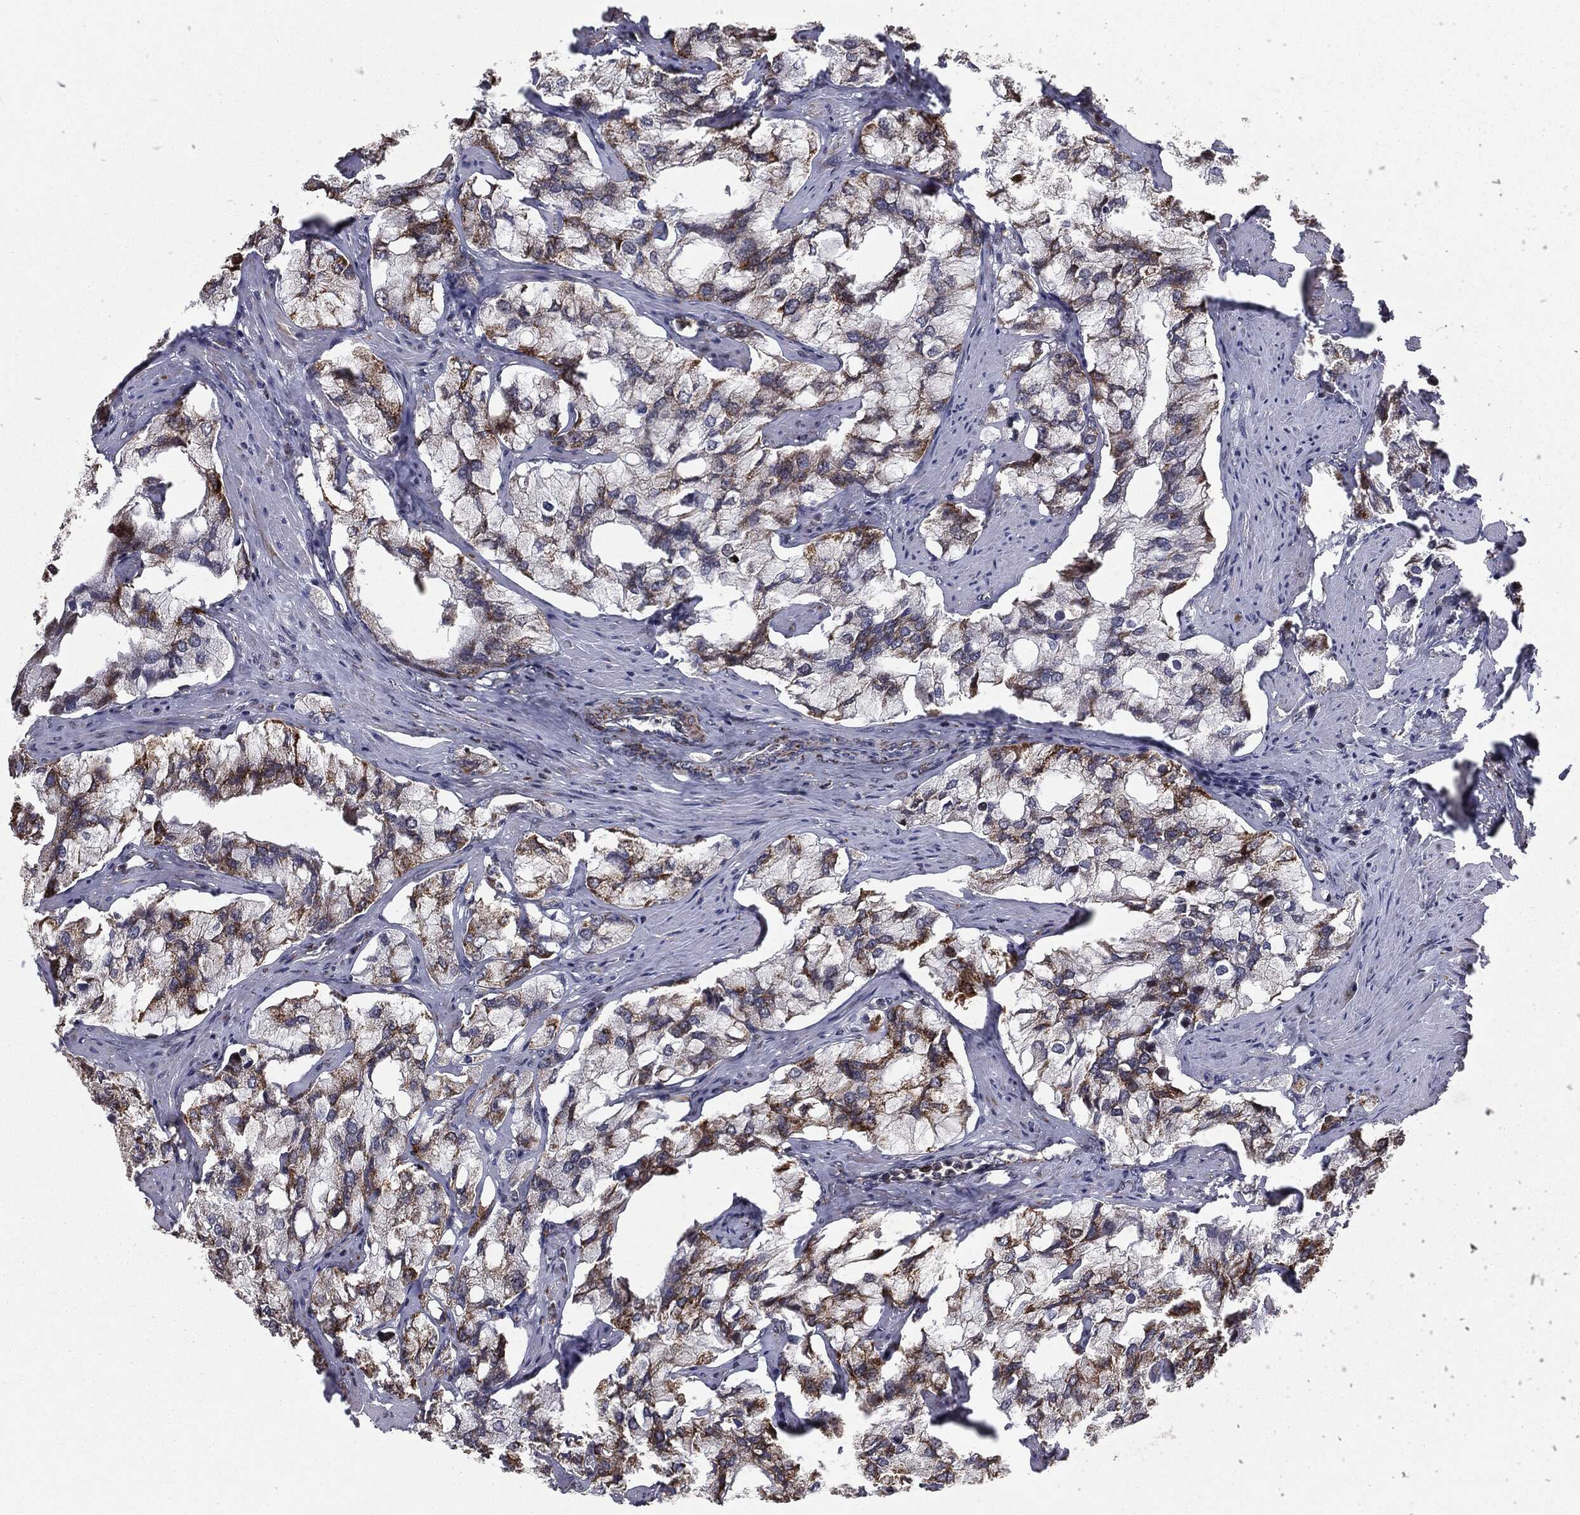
{"staining": {"intensity": "strong", "quantity": "25%-75%", "location": "cytoplasmic/membranous"}, "tissue": "prostate cancer", "cell_type": "Tumor cells", "image_type": "cancer", "snomed": [{"axis": "morphology", "description": "Adenocarcinoma, NOS"}, {"axis": "topography", "description": "Prostate and seminal vesicle, NOS"}, {"axis": "topography", "description": "Prostate"}], "caption": "A histopathology image of adenocarcinoma (prostate) stained for a protein exhibits strong cytoplasmic/membranous brown staining in tumor cells.", "gene": "CHCHD2", "patient": {"sex": "male", "age": 64}}